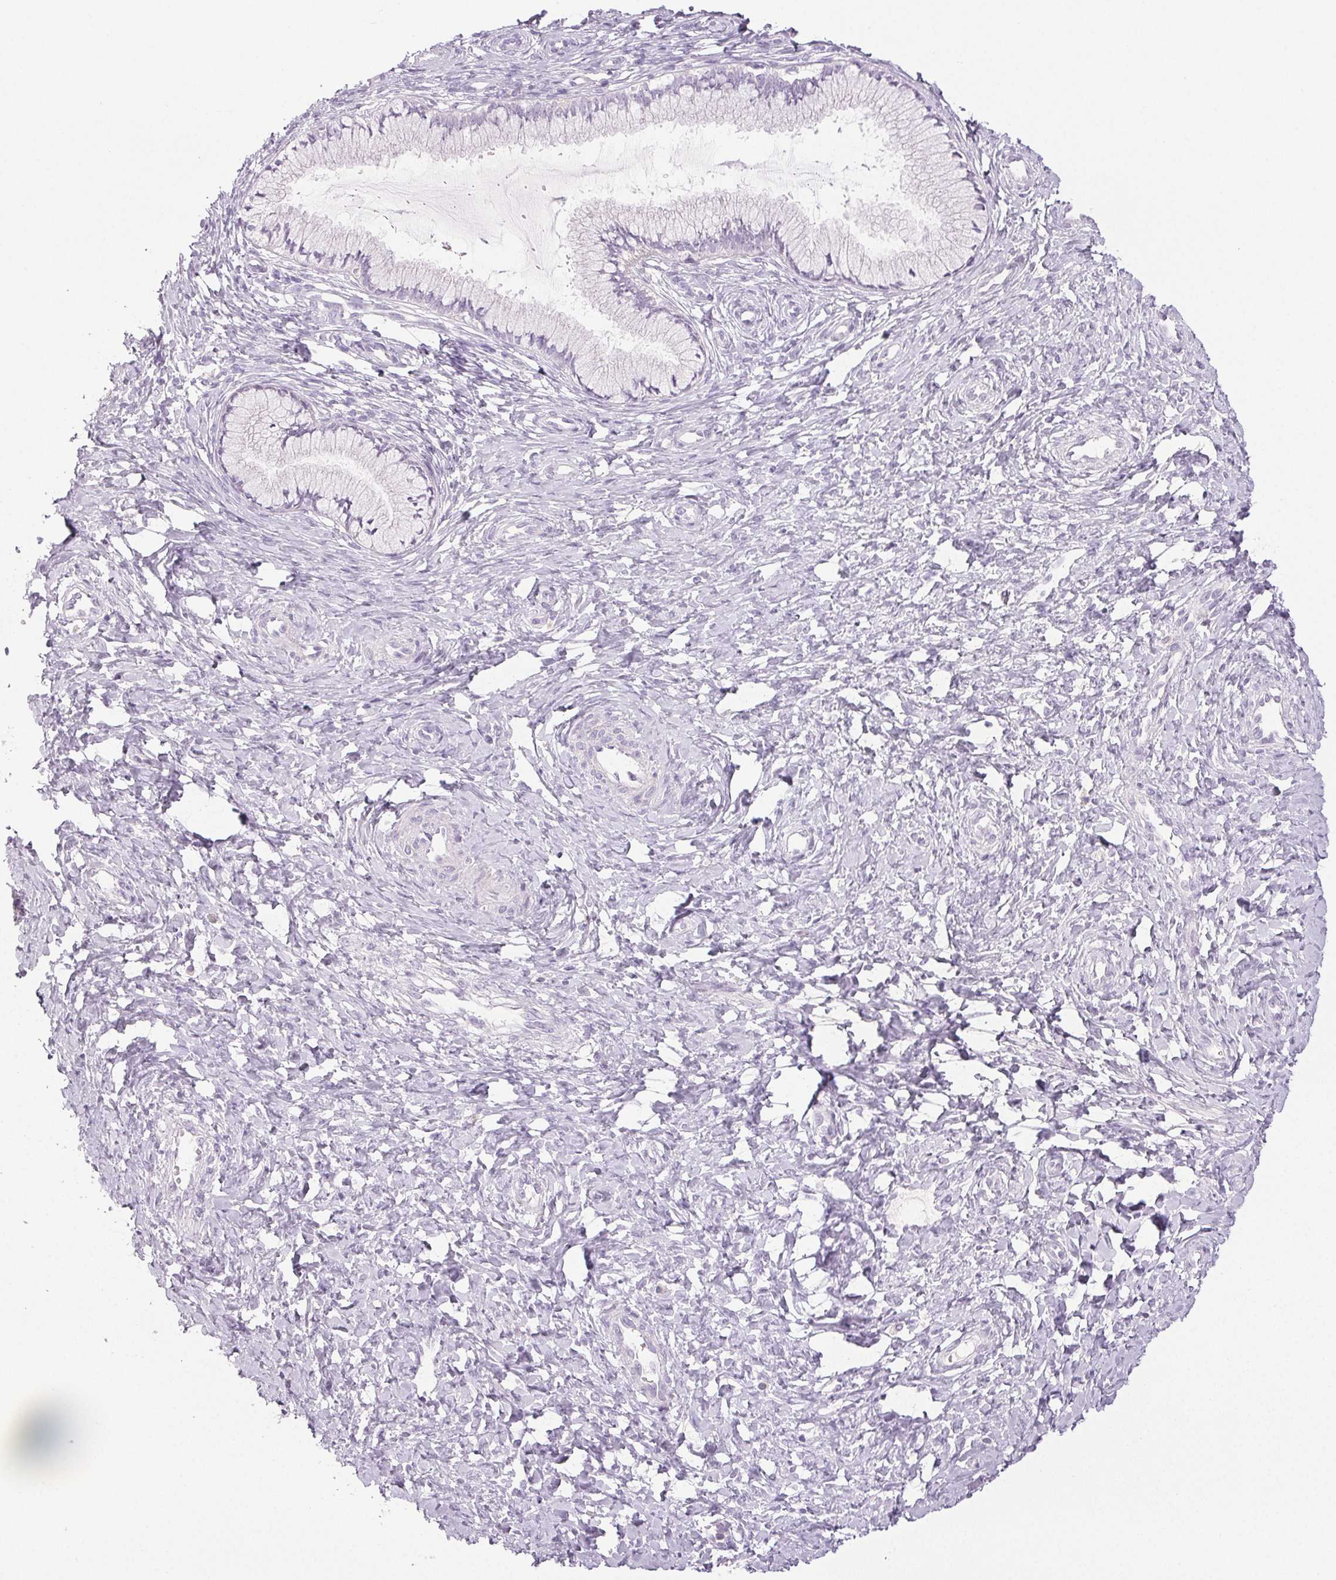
{"staining": {"intensity": "negative", "quantity": "none", "location": "none"}, "tissue": "cervix", "cell_type": "Glandular cells", "image_type": "normal", "snomed": [{"axis": "morphology", "description": "Normal tissue, NOS"}, {"axis": "topography", "description": "Cervix"}], "caption": "The histopathology image shows no significant expression in glandular cells of cervix.", "gene": "COL7A1", "patient": {"sex": "female", "age": 37}}